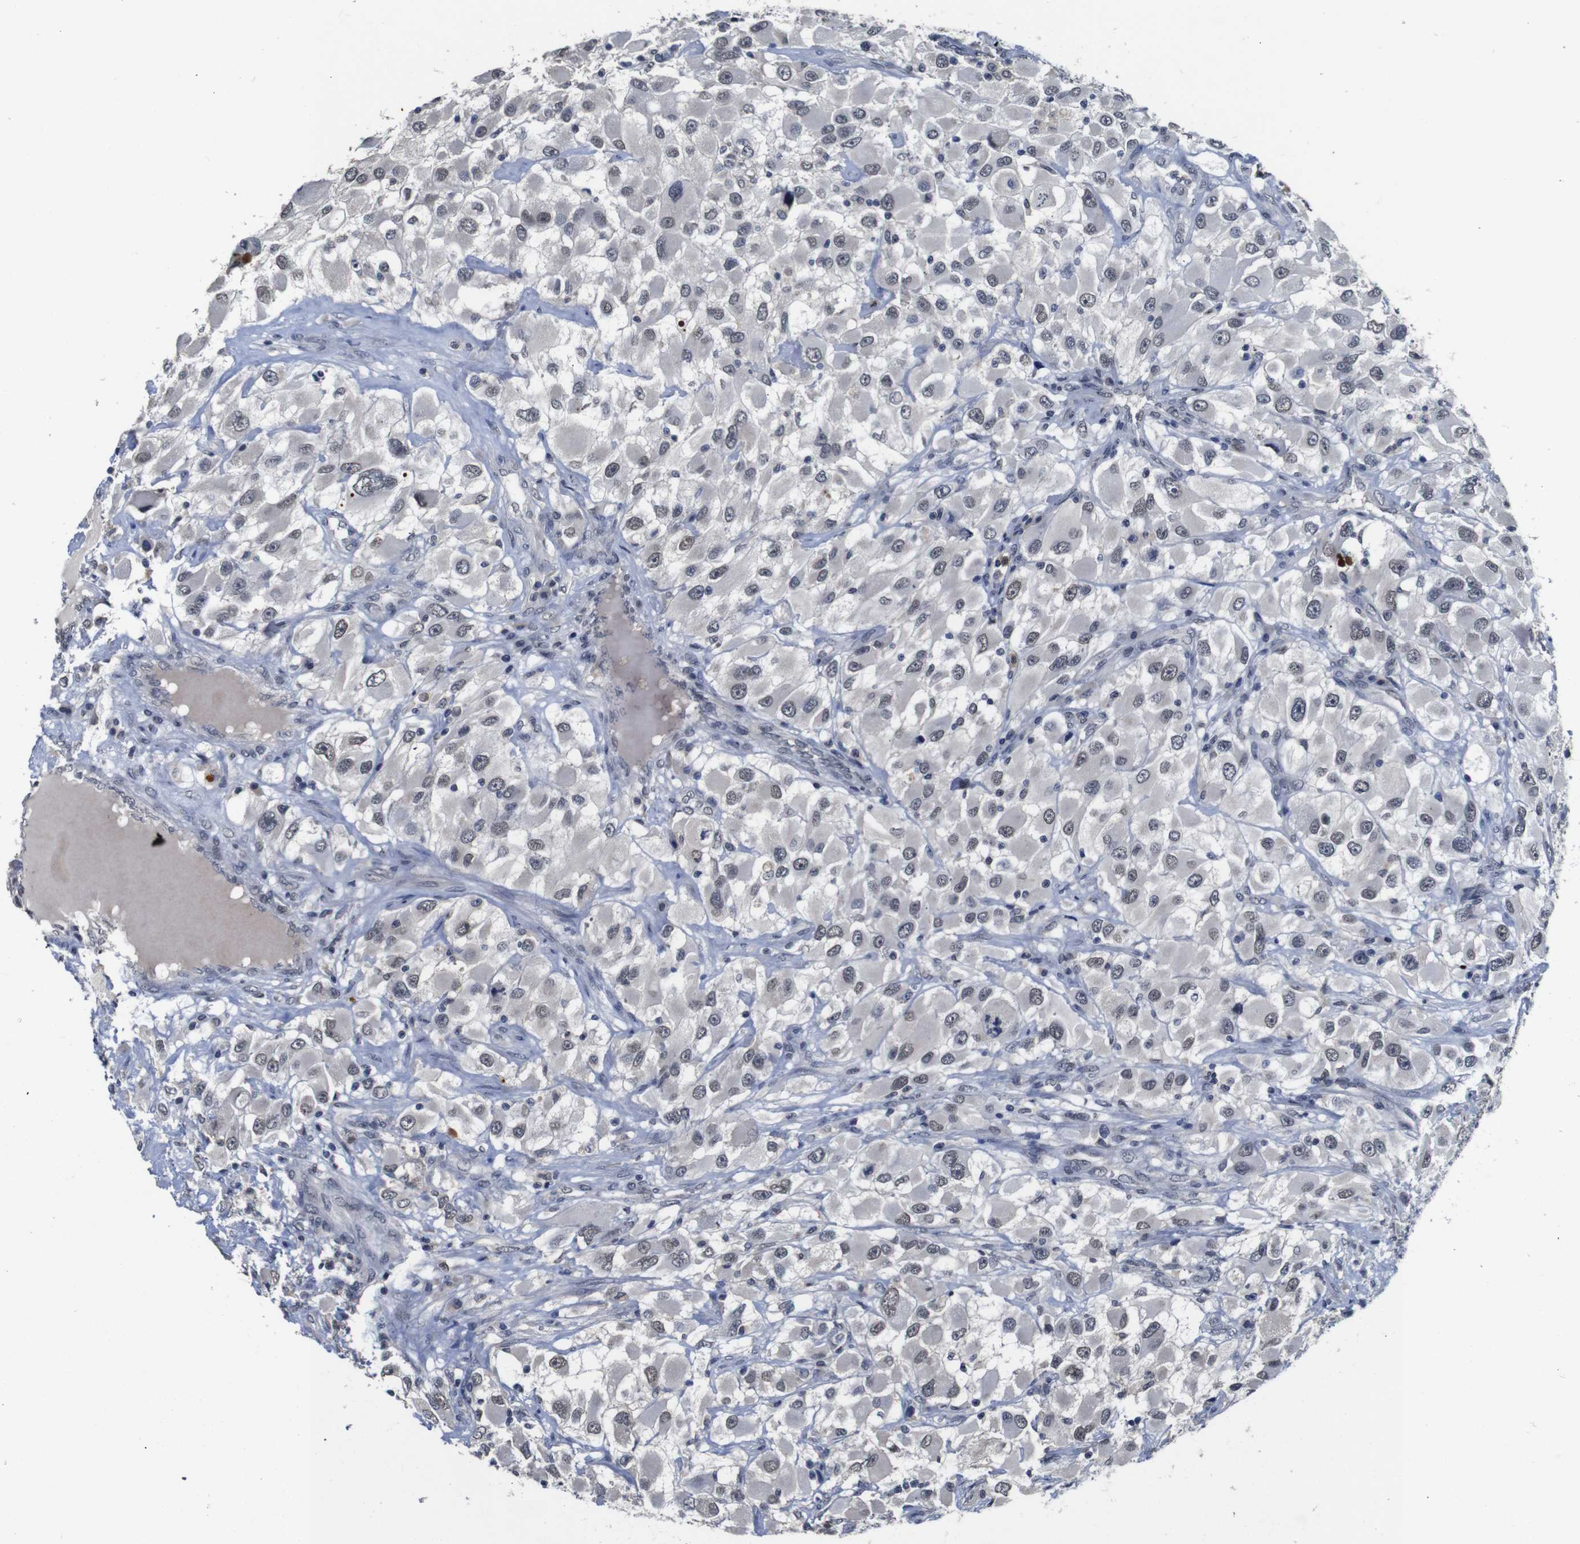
{"staining": {"intensity": "moderate", "quantity": "<25%", "location": "cytoplasmic/membranous"}, "tissue": "renal cancer", "cell_type": "Tumor cells", "image_type": "cancer", "snomed": [{"axis": "morphology", "description": "Adenocarcinoma, NOS"}, {"axis": "topography", "description": "Kidney"}], "caption": "This is a histology image of immunohistochemistry staining of renal cancer, which shows moderate staining in the cytoplasmic/membranous of tumor cells.", "gene": "NTRK3", "patient": {"sex": "female", "age": 52}}